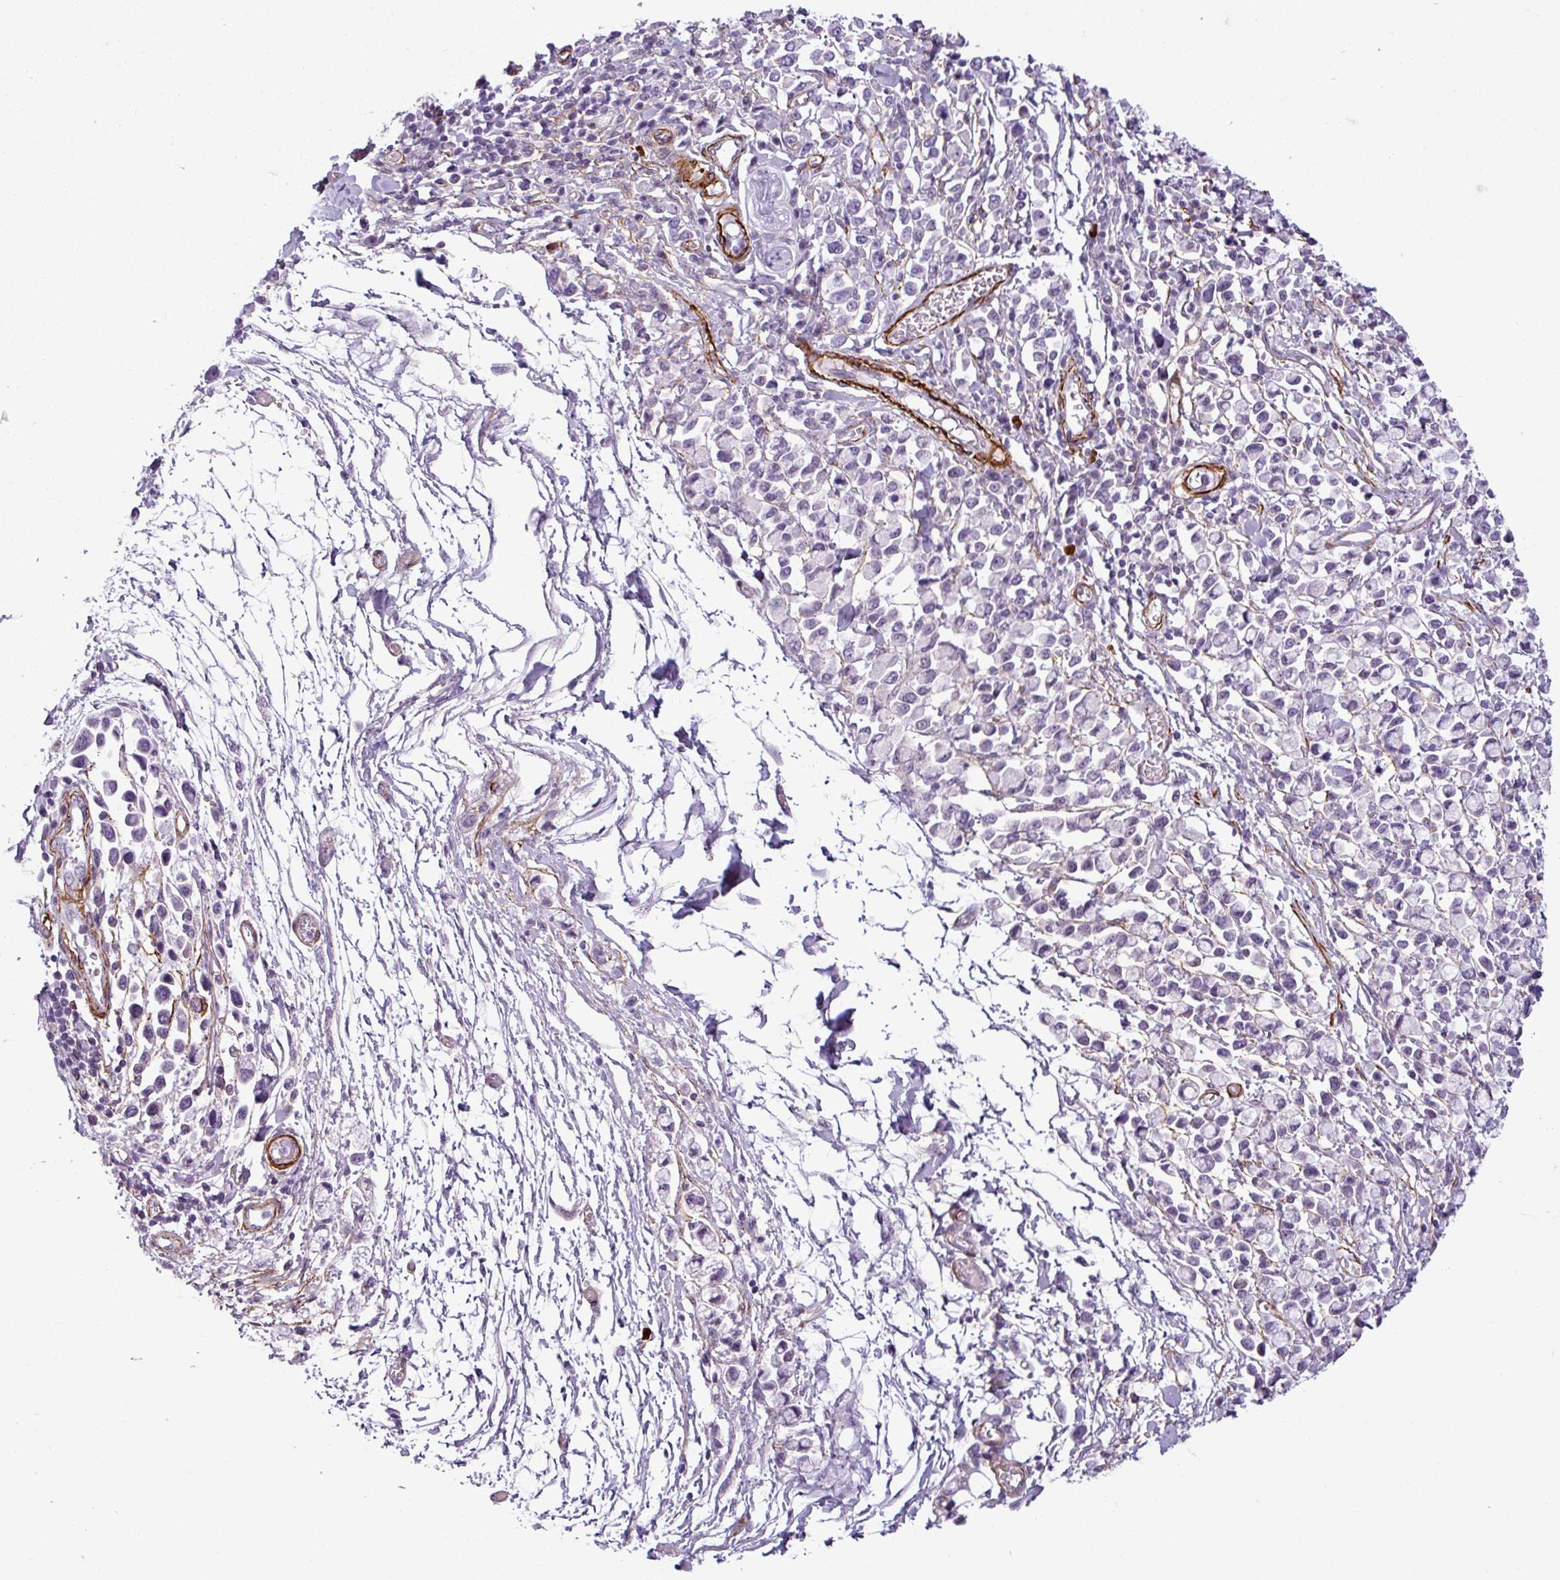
{"staining": {"intensity": "negative", "quantity": "none", "location": "none"}, "tissue": "stomach cancer", "cell_type": "Tumor cells", "image_type": "cancer", "snomed": [{"axis": "morphology", "description": "Adenocarcinoma, NOS"}, {"axis": "topography", "description": "Stomach"}], "caption": "IHC histopathology image of neoplastic tissue: stomach cancer stained with DAB displays no significant protein staining in tumor cells.", "gene": "ATP10A", "patient": {"sex": "female", "age": 81}}